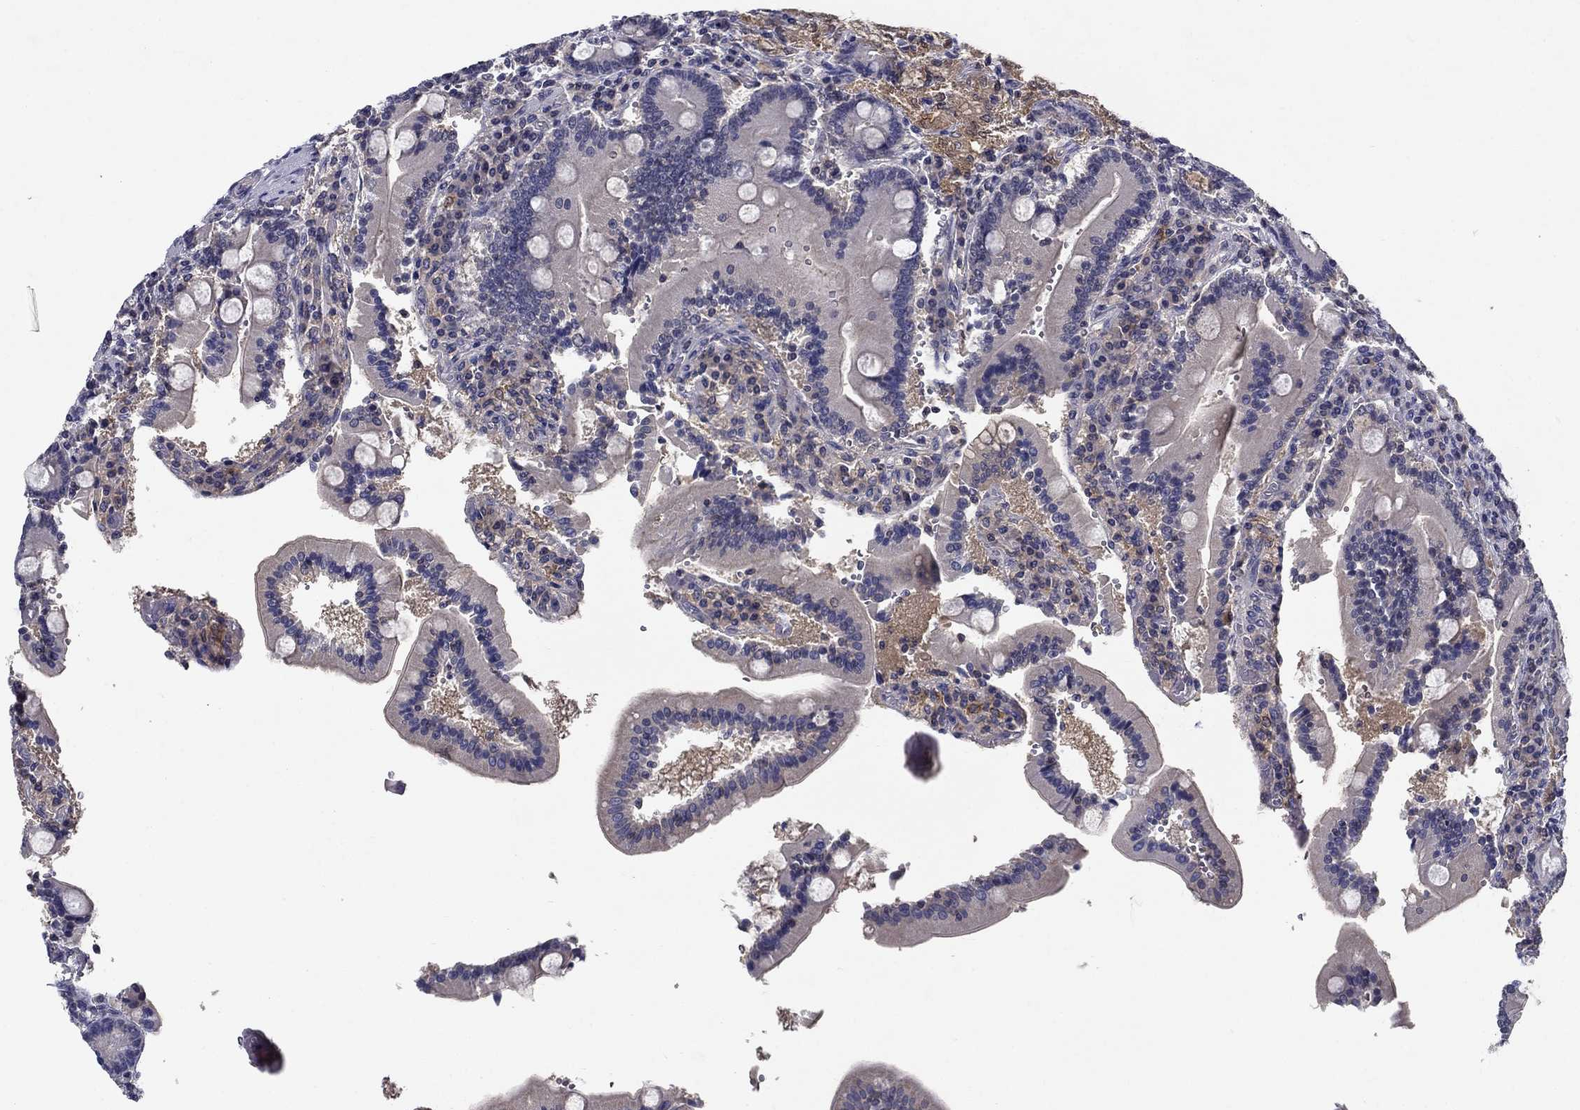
{"staining": {"intensity": "negative", "quantity": "none", "location": "none"}, "tissue": "duodenum", "cell_type": "Glandular cells", "image_type": "normal", "snomed": [{"axis": "morphology", "description": "Normal tissue, NOS"}, {"axis": "topography", "description": "Duodenum"}], "caption": "Immunohistochemistry histopathology image of unremarkable duodenum stained for a protein (brown), which exhibits no staining in glandular cells.", "gene": "GLTP", "patient": {"sex": "female", "age": 62}}